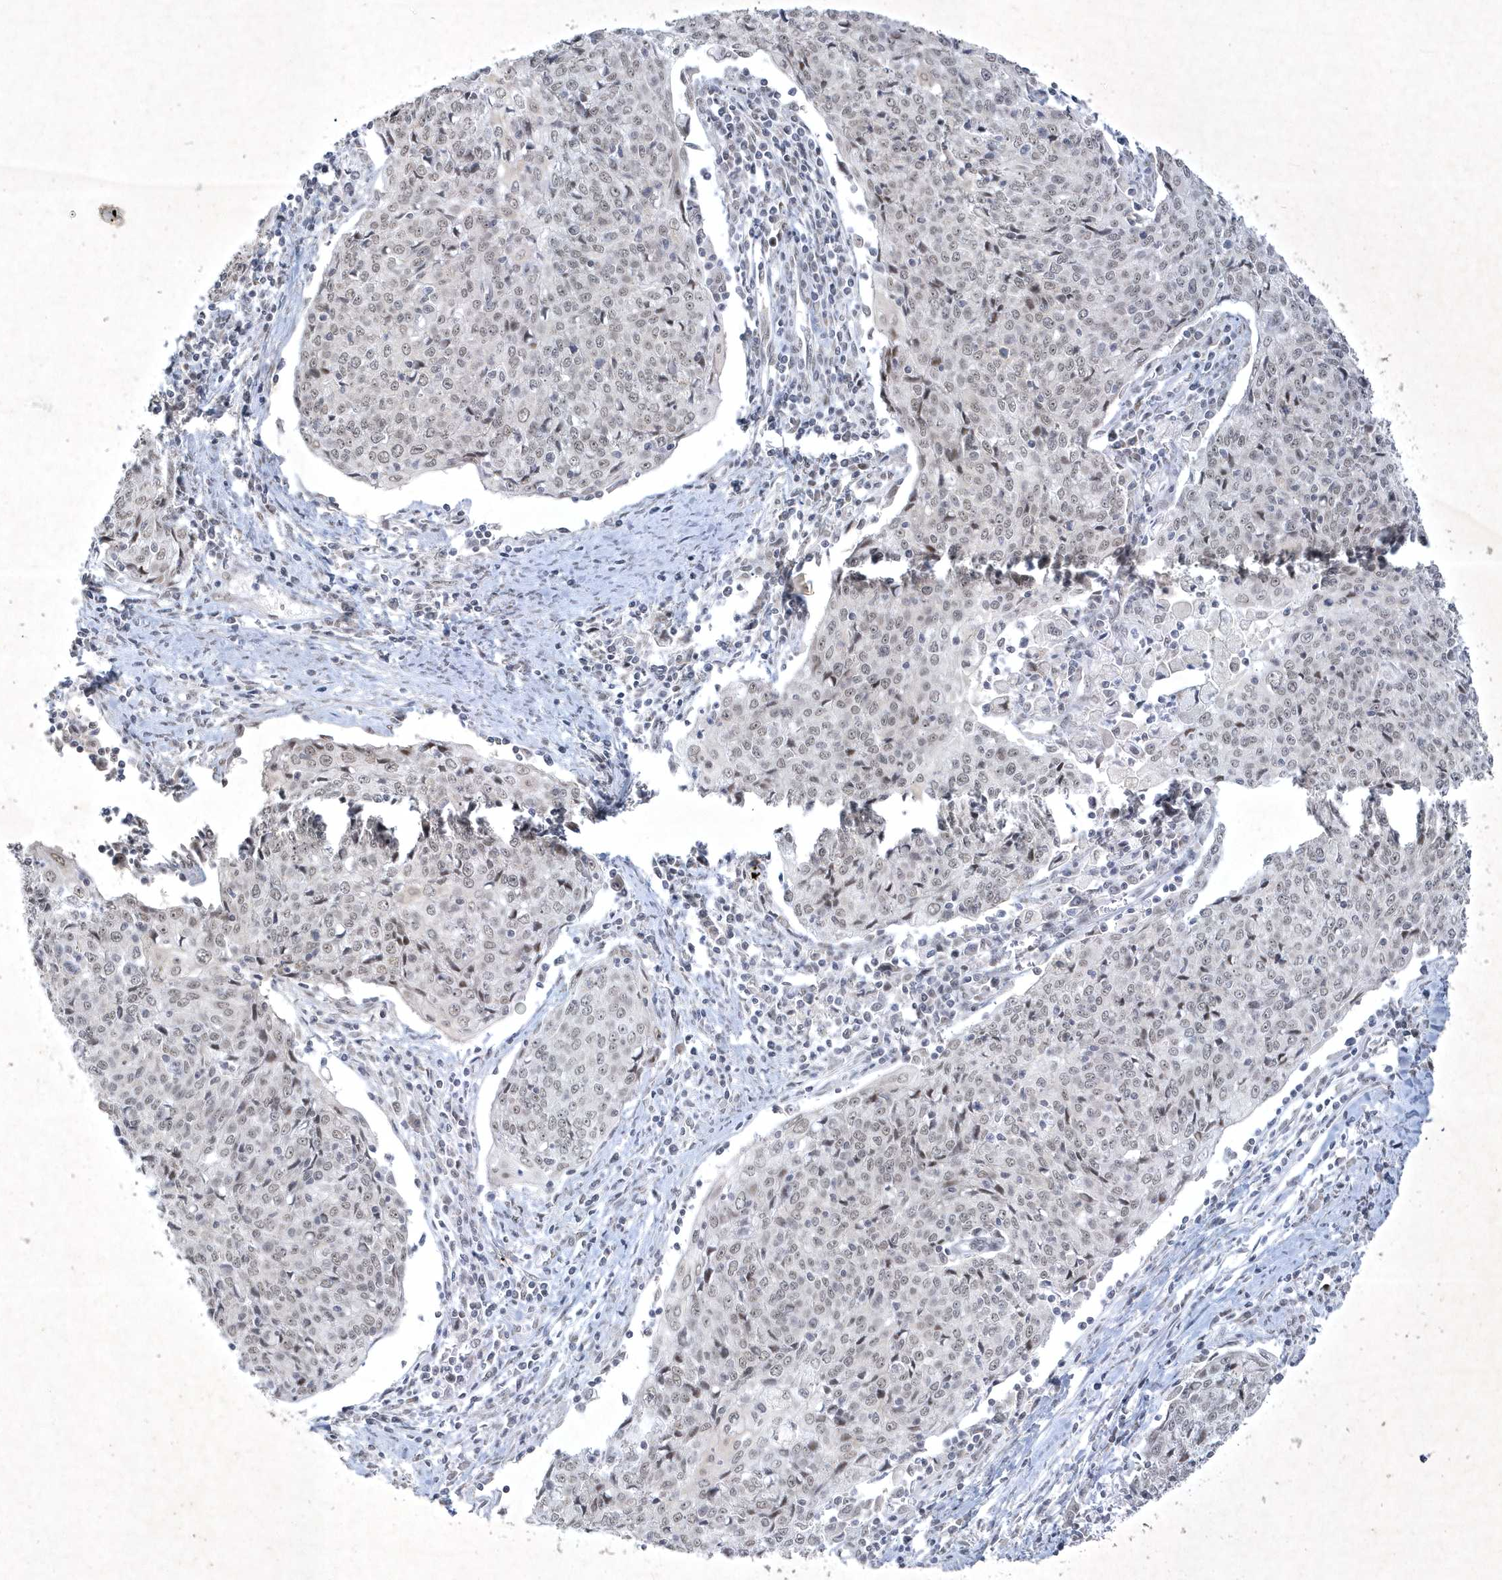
{"staining": {"intensity": "negative", "quantity": "none", "location": "none"}, "tissue": "cervical cancer", "cell_type": "Tumor cells", "image_type": "cancer", "snomed": [{"axis": "morphology", "description": "Squamous cell carcinoma, NOS"}, {"axis": "topography", "description": "Cervix"}], "caption": "DAB (3,3'-diaminobenzidine) immunohistochemical staining of human cervical cancer shows no significant expression in tumor cells. Brightfield microscopy of immunohistochemistry (IHC) stained with DAB (brown) and hematoxylin (blue), captured at high magnification.", "gene": "ZBTB9", "patient": {"sex": "female", "age": 48}}